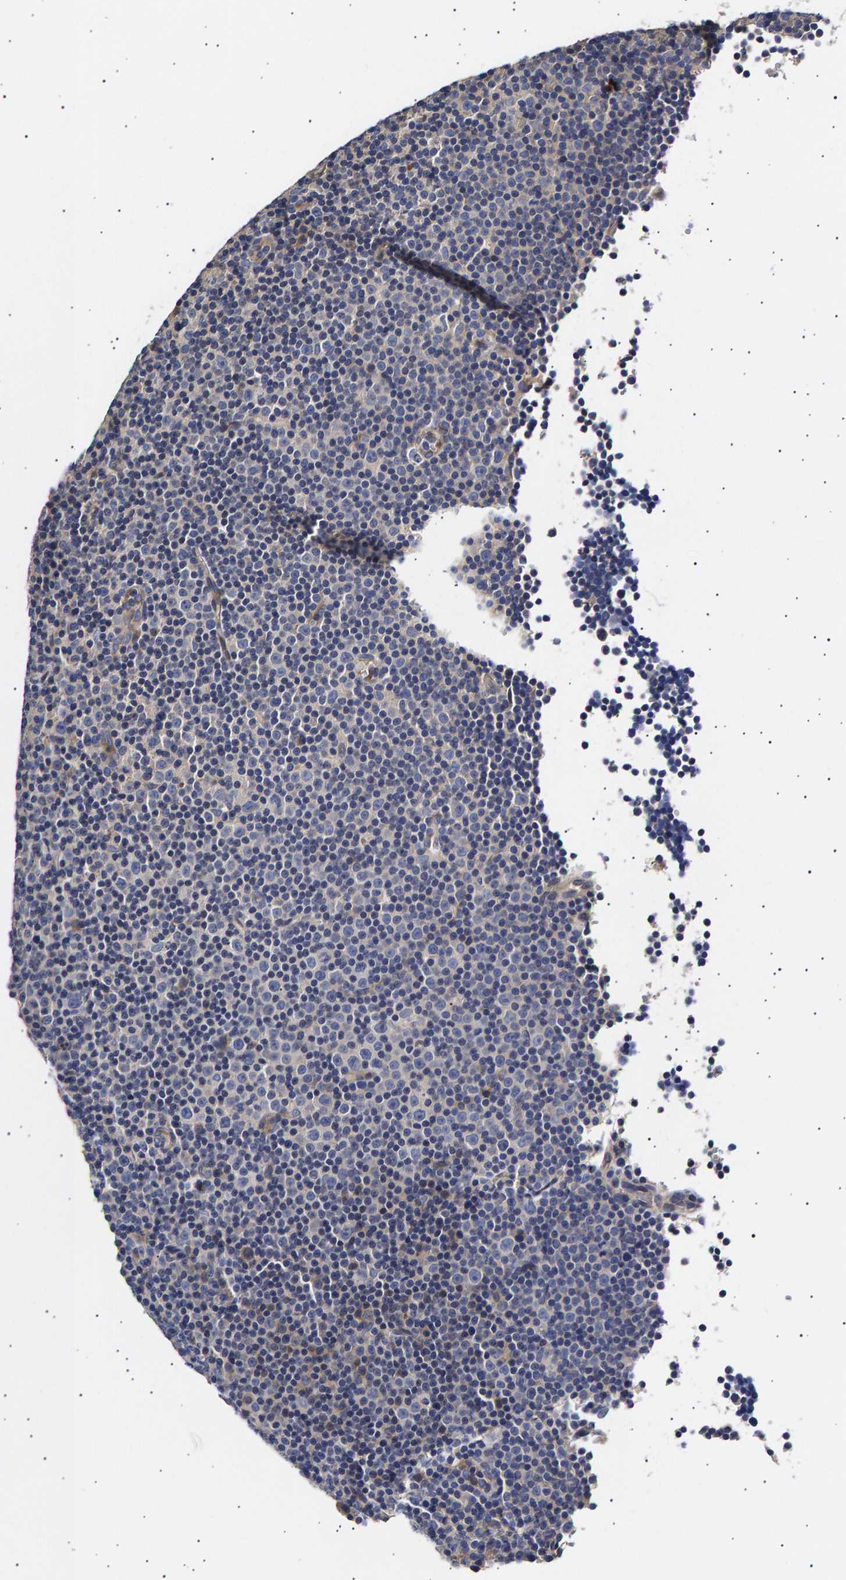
{"staining": {"intensity": "negative", "quantity": "none", "location": "none"}, "tissue": "lymphoma", "cell_type": "Tumor cells", "image_type": "cancer", "snomed": [{"axis": "morphology", "description": "Malignant lymphoma, non-Hodgkin's type, Low grade"}, {"axis": "topography", "description": "Lymph node"}], "caption": "Immunohistochemistry (IHC) photomicrograph of neoplastic tissue: human malignant lymphoma, non-Hodgkin's type (low-grade) stained with DAB exhibits no significant protein staining in tumor cells. Brightfield microscopy of IHC stained with DAB (brown) and hematoxylin (blue), captured at high magnification.", "gene": "ANKRD40", "patient": {"sex": "female", "age": 67}}